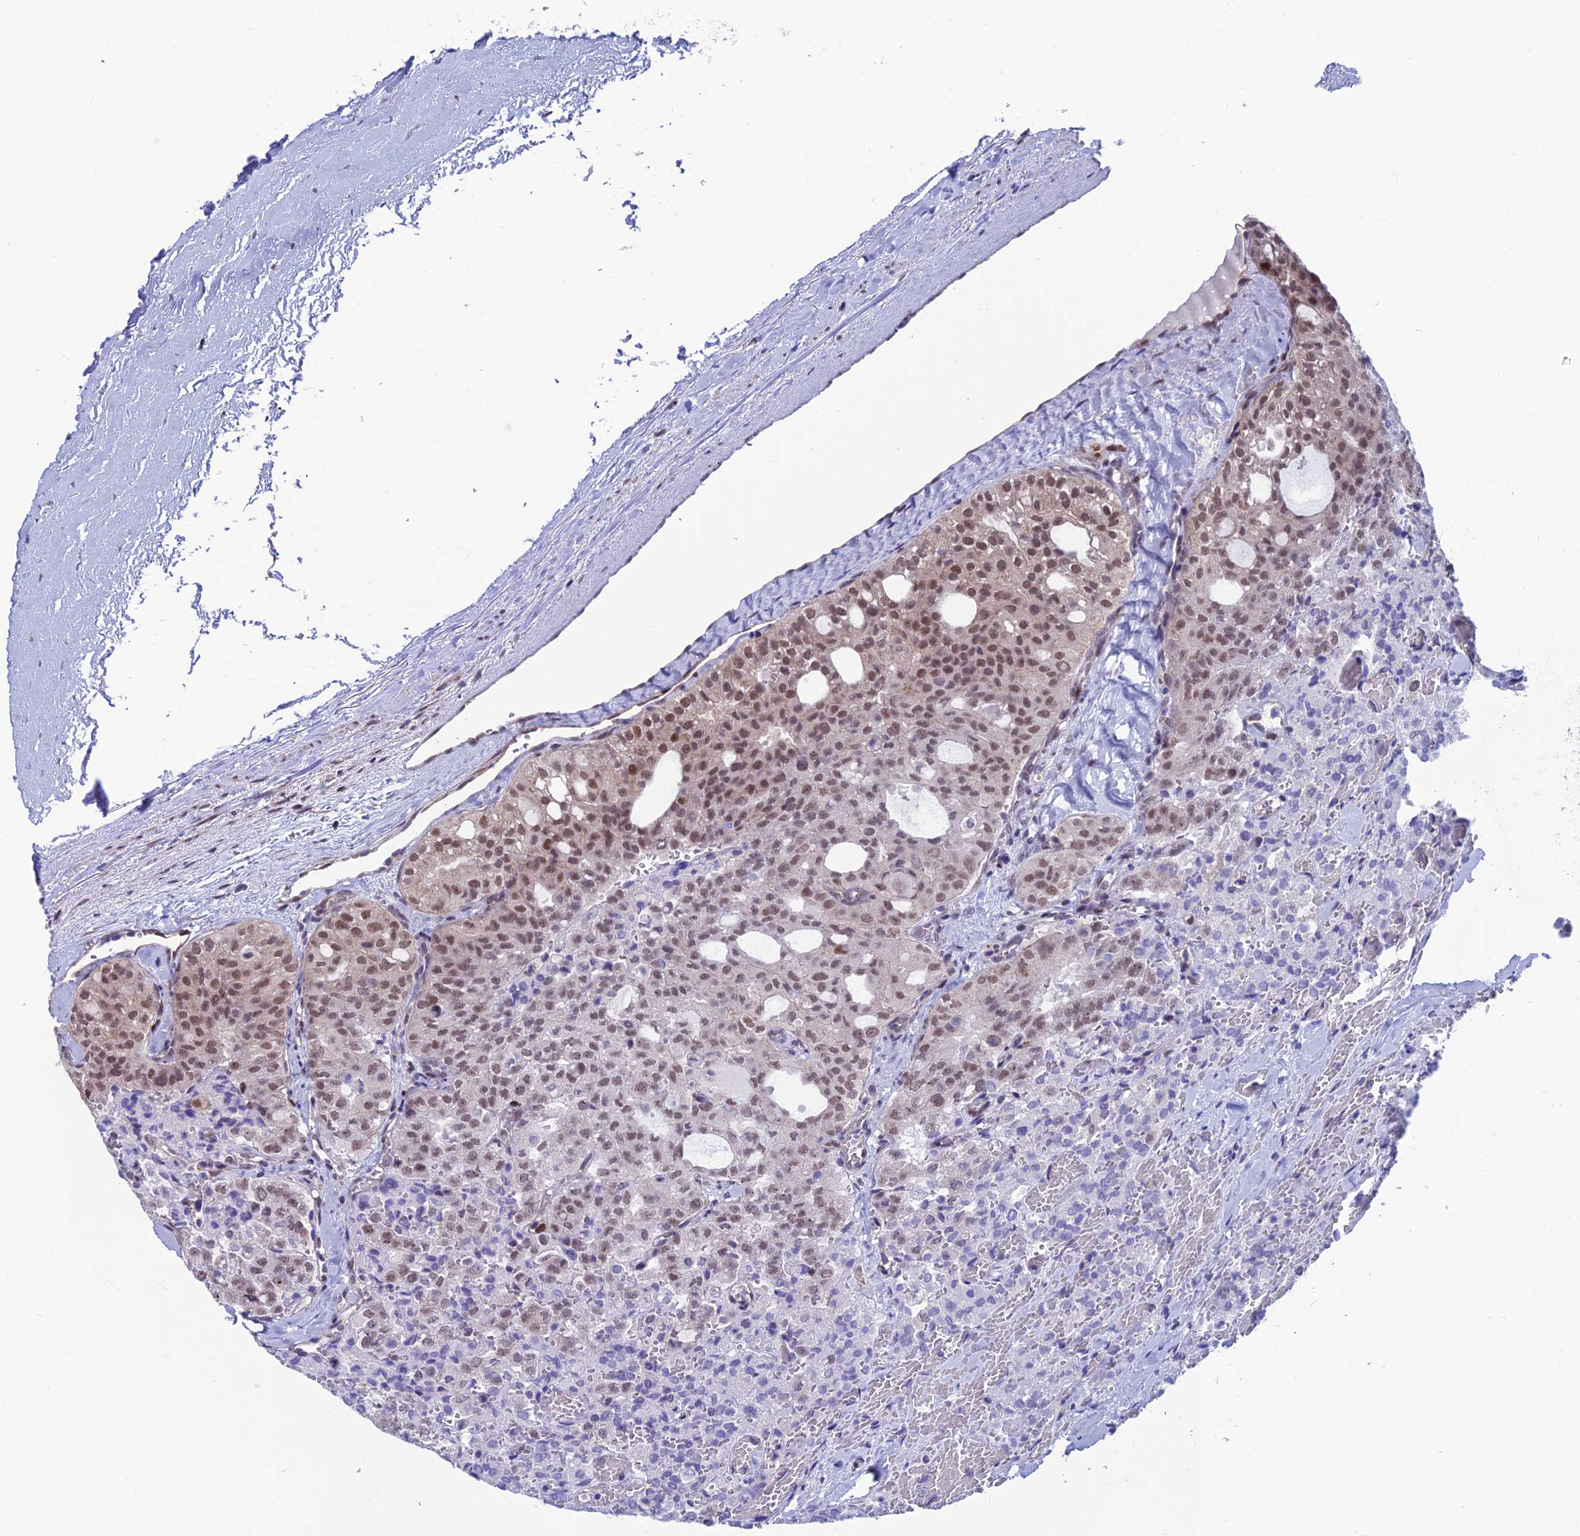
{"staining": {"intensity": "moderate", "quantity": "25%-75%", "location": "nuclear"}, "tissue": "thyroid cancer", "cell_type": "Tumor cells", "image_type": "cancer", "snomed": [{"axis": "morphology", "description": "Follicular adenoma carcinoma, NOS"}, {"axis": "topography", "description": "Thyroid gland"}], "caption": "Follicular adenoma carcinoma (thyroid) tissue demonstrates moderate nuclear staining in about 25%-75% of tumor cells, visualized by immunohistochemistry.", "gene": "KIAA1191", "patient": {"sex": "male", "age": 75}}